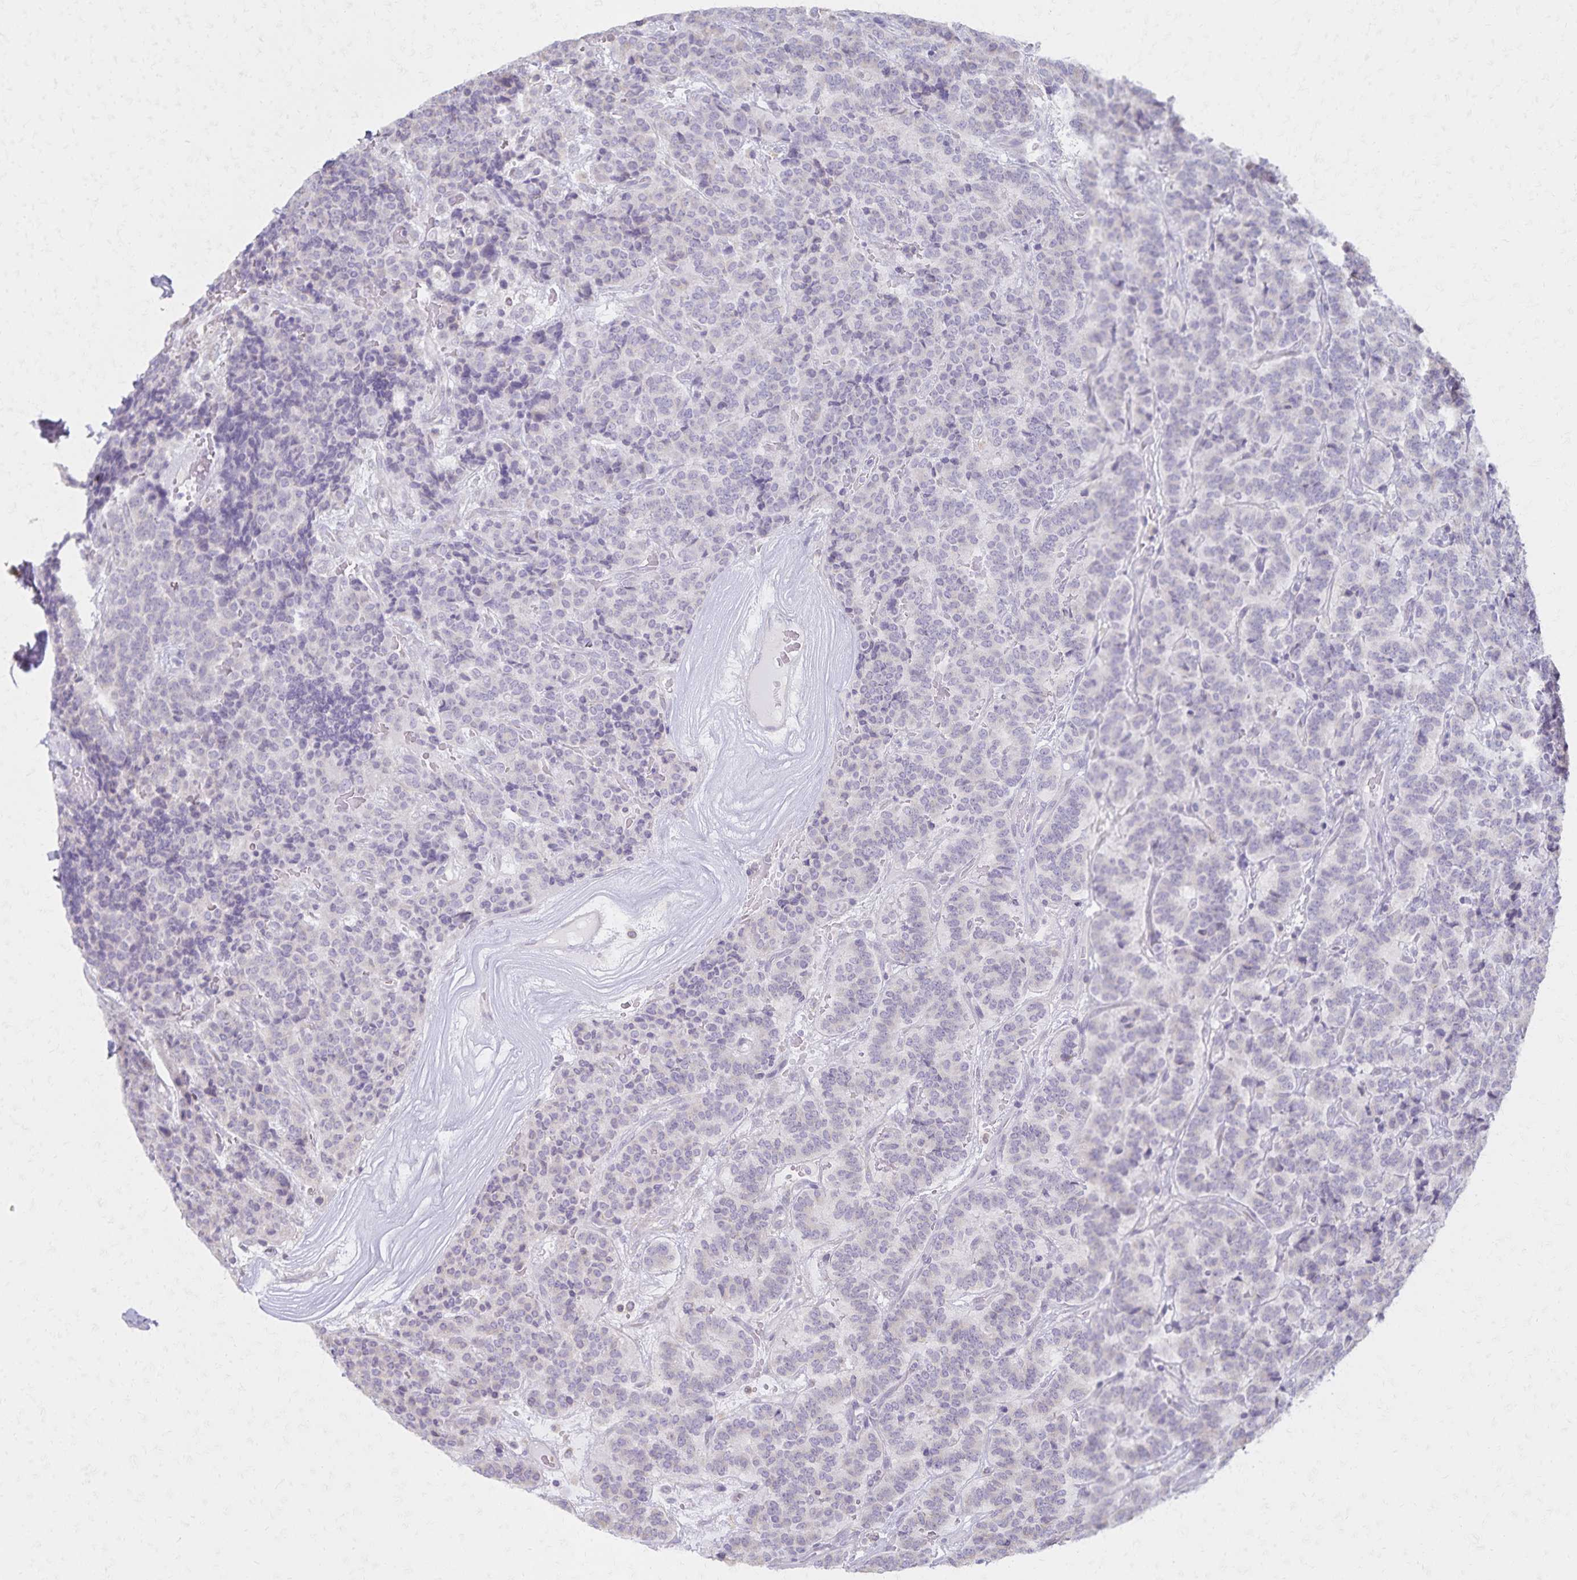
{"staining": {"intensity": "negative", "quantity": "none", "location": "none"}, "tissue": "carcinoid", "cell_type": "Tumor cells", "image_type": "cancer", "snomed": [{"axis": "morphology", "description": "Carcinoid, malignant, NOS"}, {"axis": "topography", "description": "Pancreas"}], "caption": "IHC image of human carcinoid stained for a protein (brown), which shows no positivity in tumor cells.", "gene": "KISS1", "patient": {"sex": "male", "age": 36}}